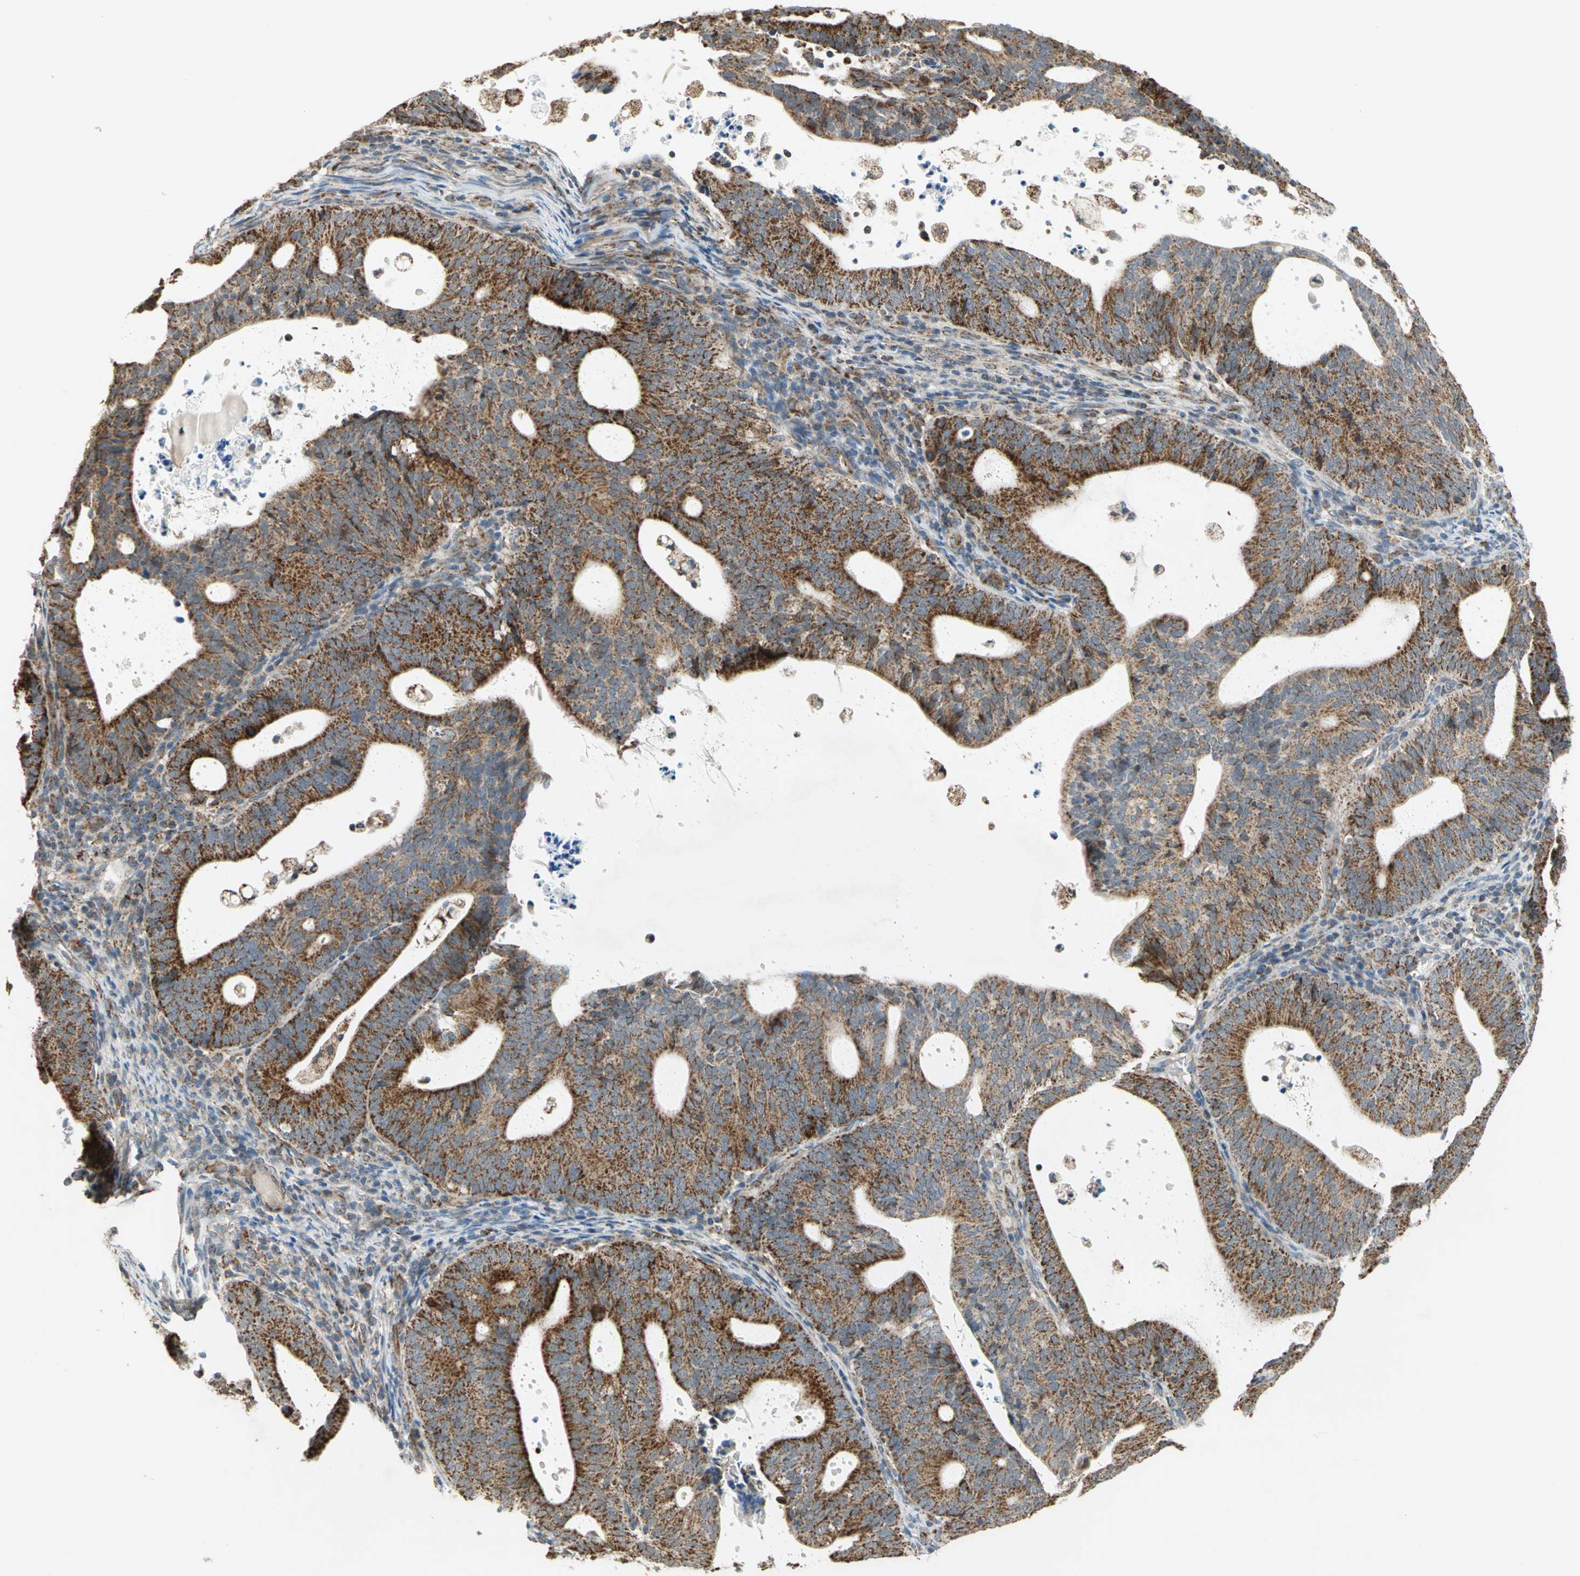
{"staining": {"intensity": "strong", "quantity": ">75%", "location": "cytoplasmic/membranous"}, "tissue": "endometrial cancer", "cell_type": "Tumor cells", "image_type": "cancer", "snomed": [{"axis": "morphology", "description": "Adenocarcinoma, NOS"}, {"axis": "topography", "description": "Uterus"}], "caption": "Tumor cells reveal high levels of strong cytoplasmic/membranous positivity in approximately >75% of cells in human adenocarcinoma (endometrial).", "gene": "MRPS22", "patient": {"sex": "female", "age": 83}}